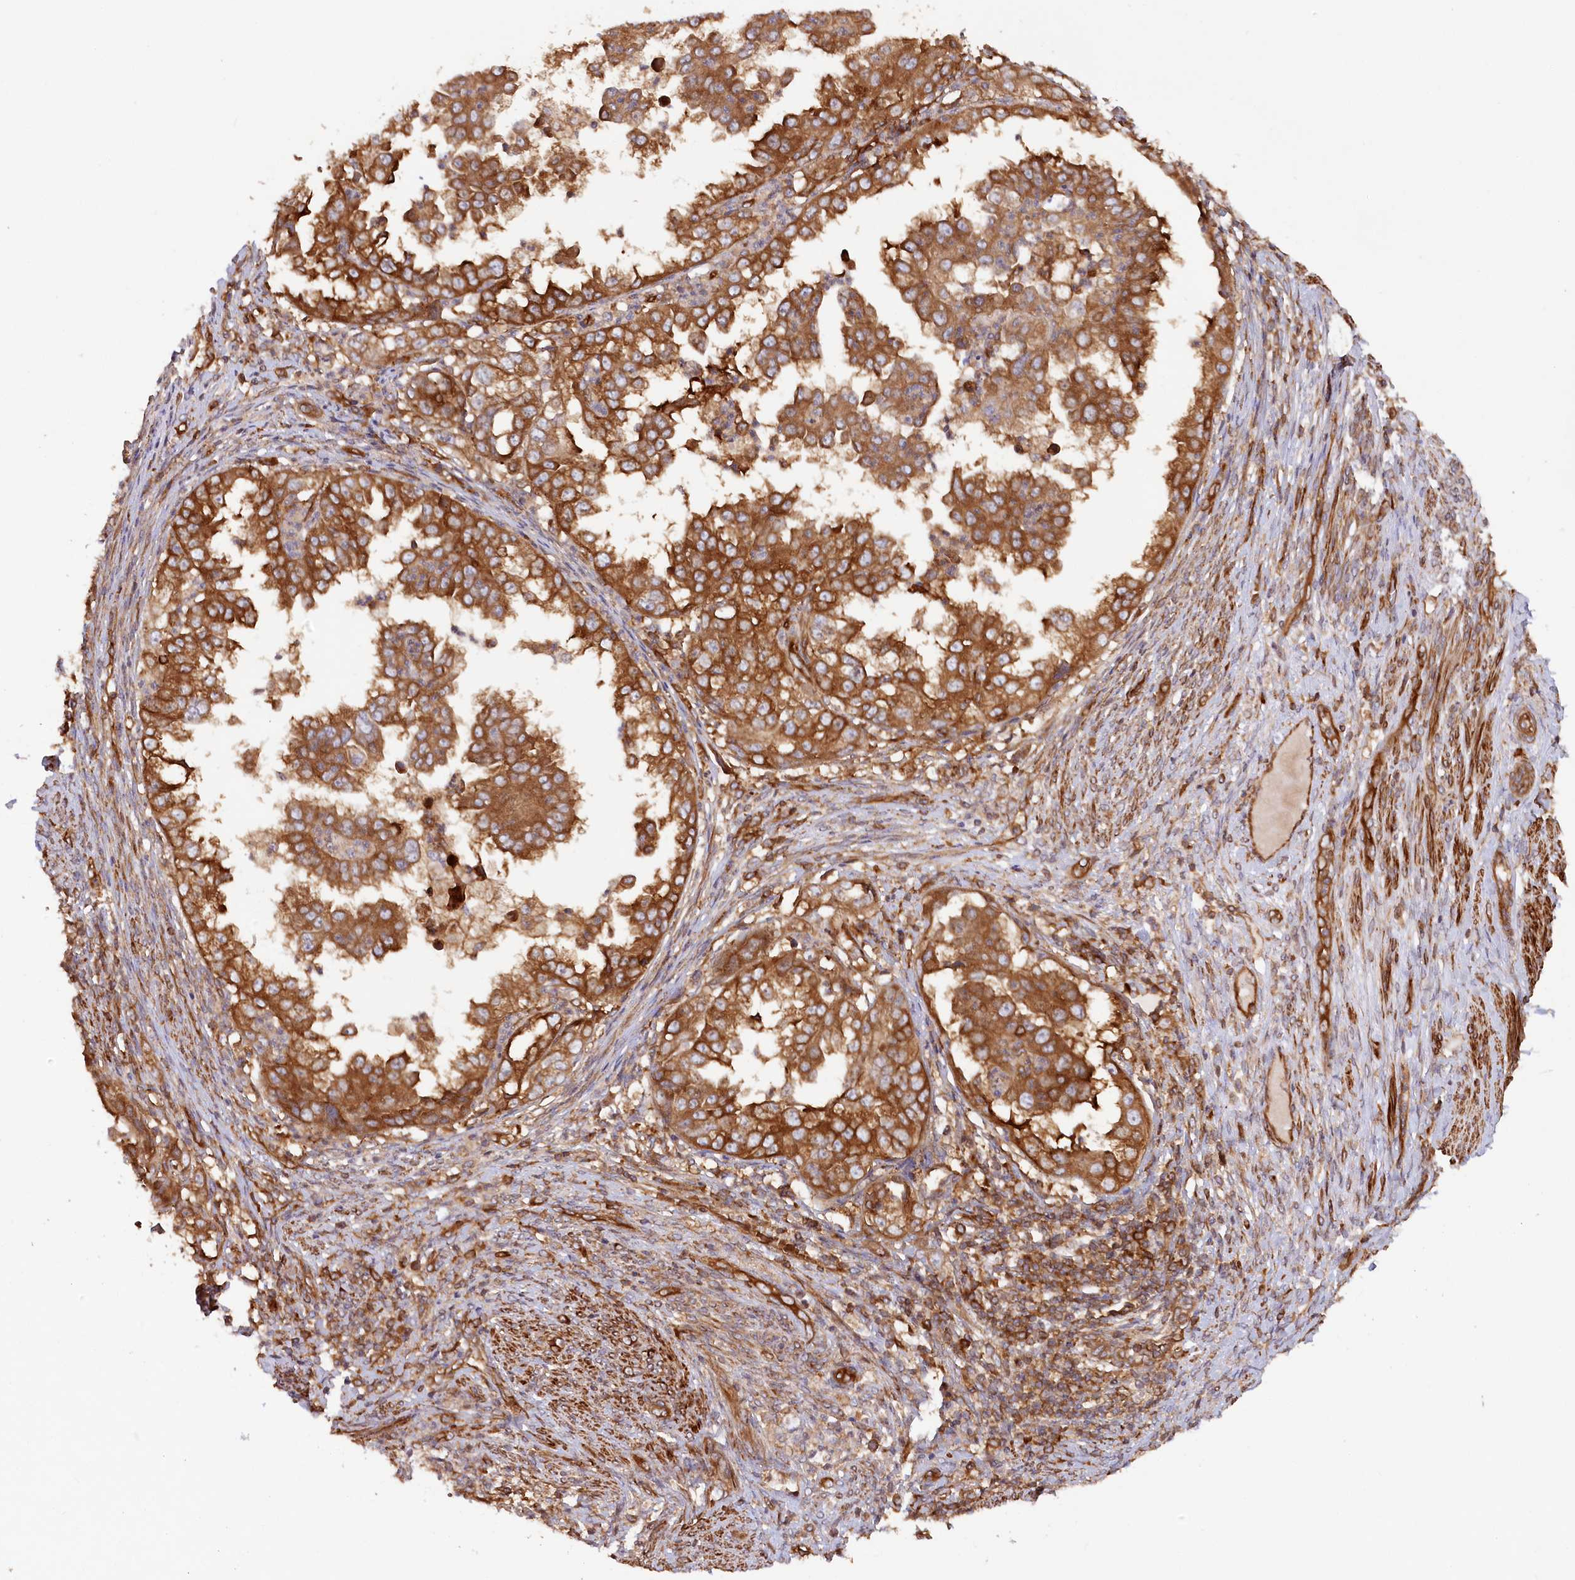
{"staining": {"intensity": "strong", "quantity": ">75%", "location": "cytoplasmic/membranous"}, "tissue": "endometrial cancer", "cell_type": "Tumor cells", "image_type": "cancer", "snomed": [{"axis": "morphology", "description": "Adenocarcinoma, NOS"}, {"axis": "topography", "description": "Endometrium"}], "caption": "Immunohistochemical staining of adenocarcinoma (endometrial) exhibits high levels of strong cytoplasmic/membranous staining in about >75% of tumor cells. (Brightfield microscopy of DAB IHC at high magnification).", "gene": "PAIP2", "patient": {"sex": "female", "age": 85}}